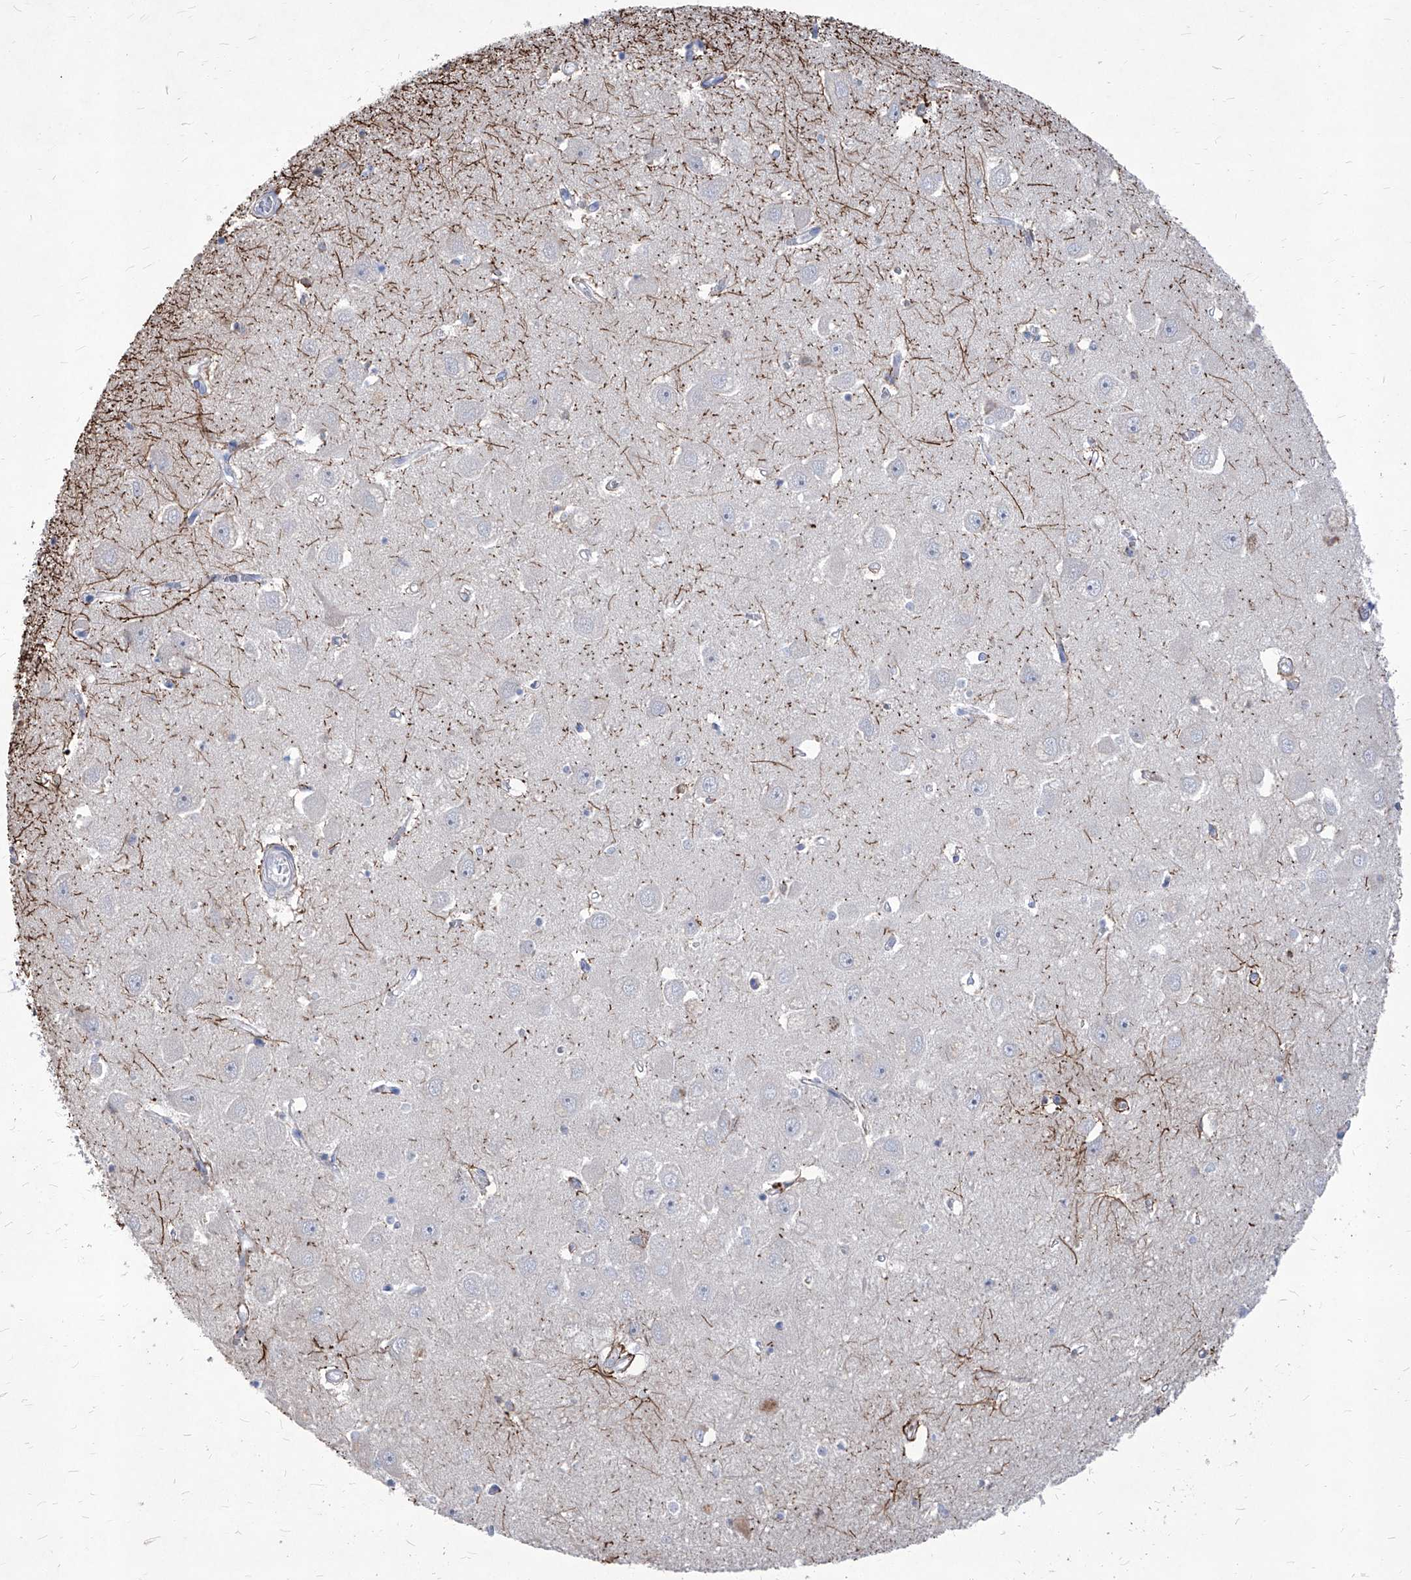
{"staining": {"intensity": "negative", "quantity": "none", "location": "none"}, "tissue": "hippocampus", "cell_type": "Glial cells", "image_type": "normal", "snomed": [{"axis": "morphology", "description": "Normal tissue, NOS"}, {"axis": "topography", "description": "Hippocampus"}], "caption": "Glial cells show no significant protein staining in normal hippocampus.", "gene": "UBOX5", "patient": {"sex": "female", "age": 64}}